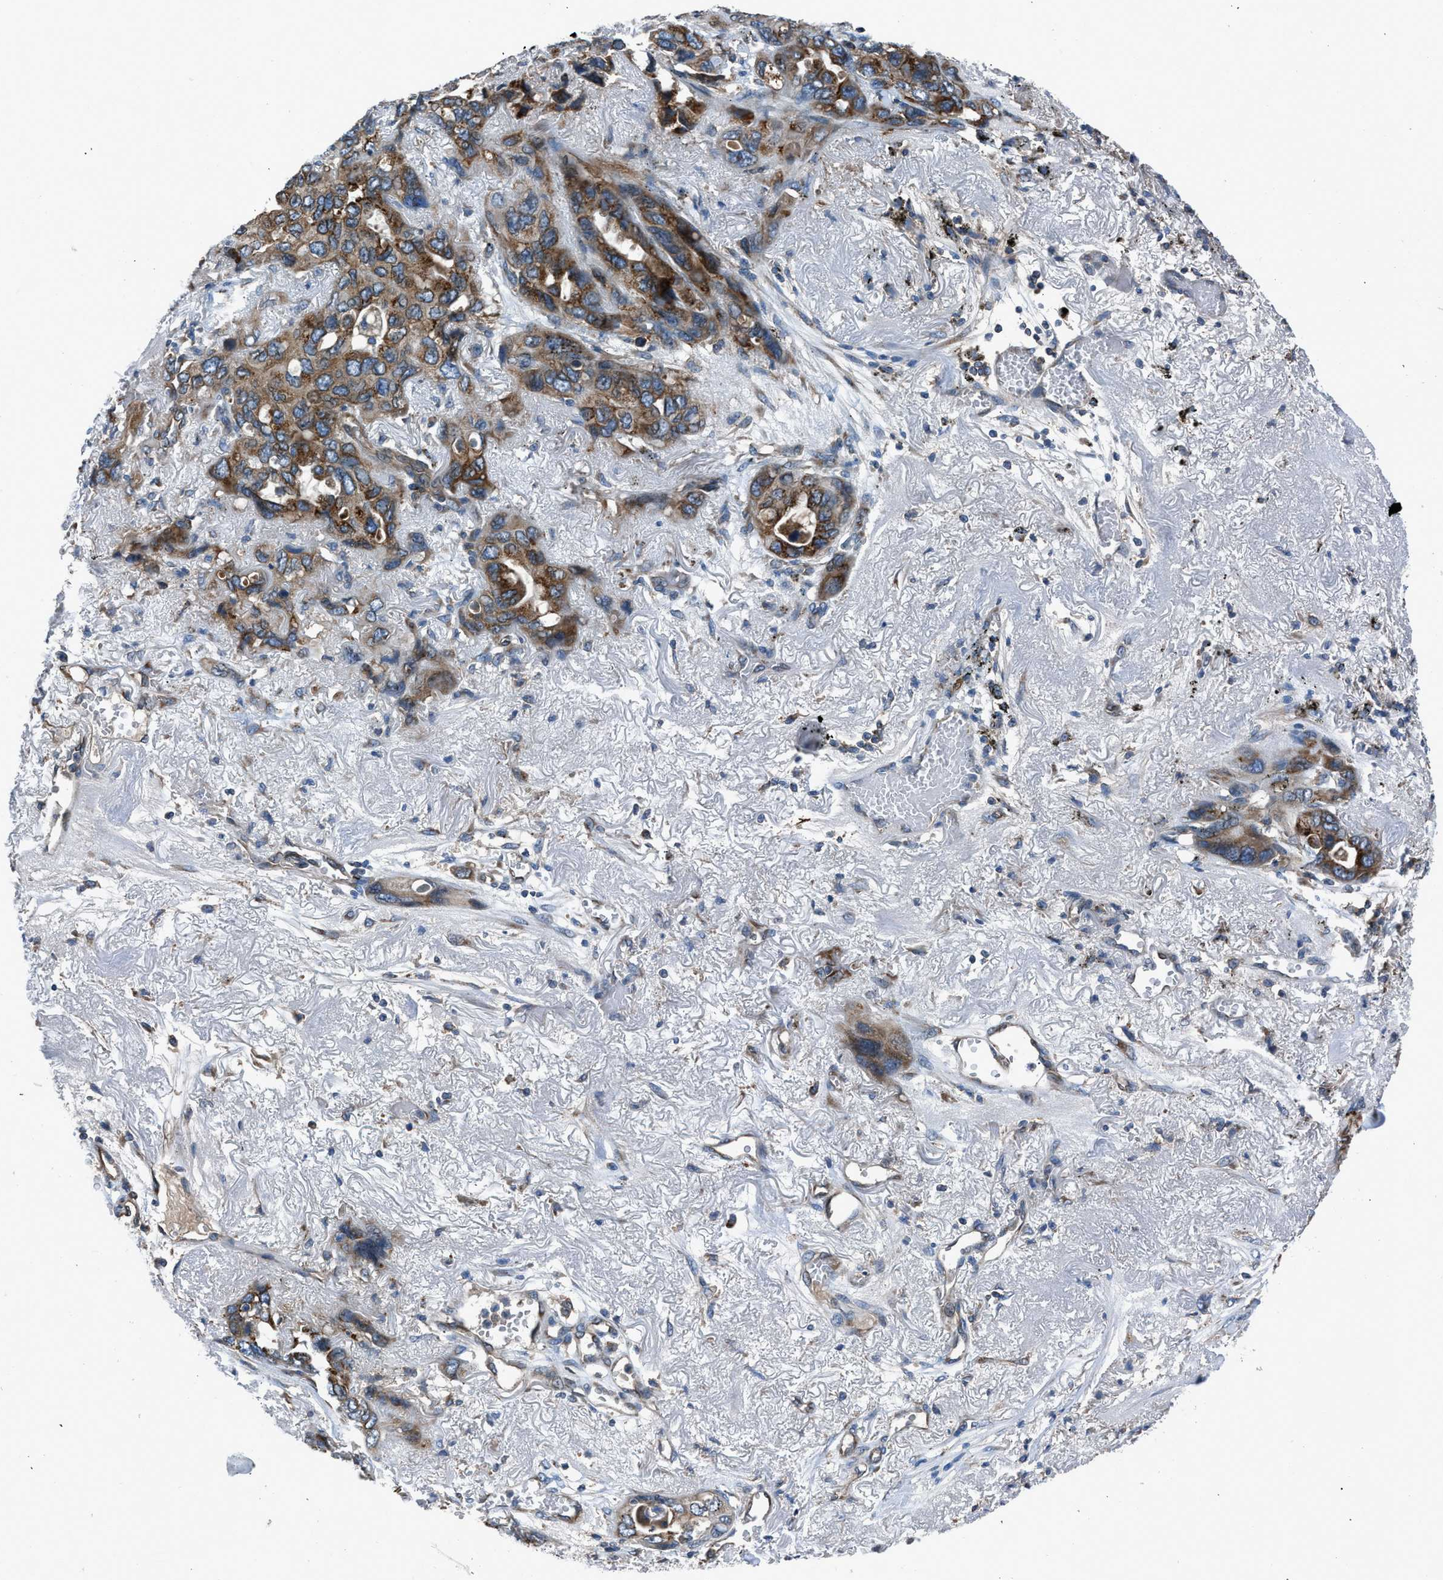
{"staining": {"intensity": "moderate", "quantity": ">75%", "location": "cytoplasmic/membranous"}, "tissue": "lung cancer", "cell_type": "Tumor cells", "image_type": "cancer", "snomed": [{"axis": "morphology", "description": "Squamous cell carcinoma, NOS"}, {"axis": "topography", "description": "Lung"}], "caption": "IHC micrograph of neoplastic tissue: lung squamous cell carcinoma stained using immunohistochemistry (IHC) shows medium levels of moderate protein expression localized specifically in the cytoplasmic/membranous of tumor cells, appearing as a cytoplasmic/membranous brown color.", "gene": "LMBR1", "patient": {"sex": "female", "age": 73}}